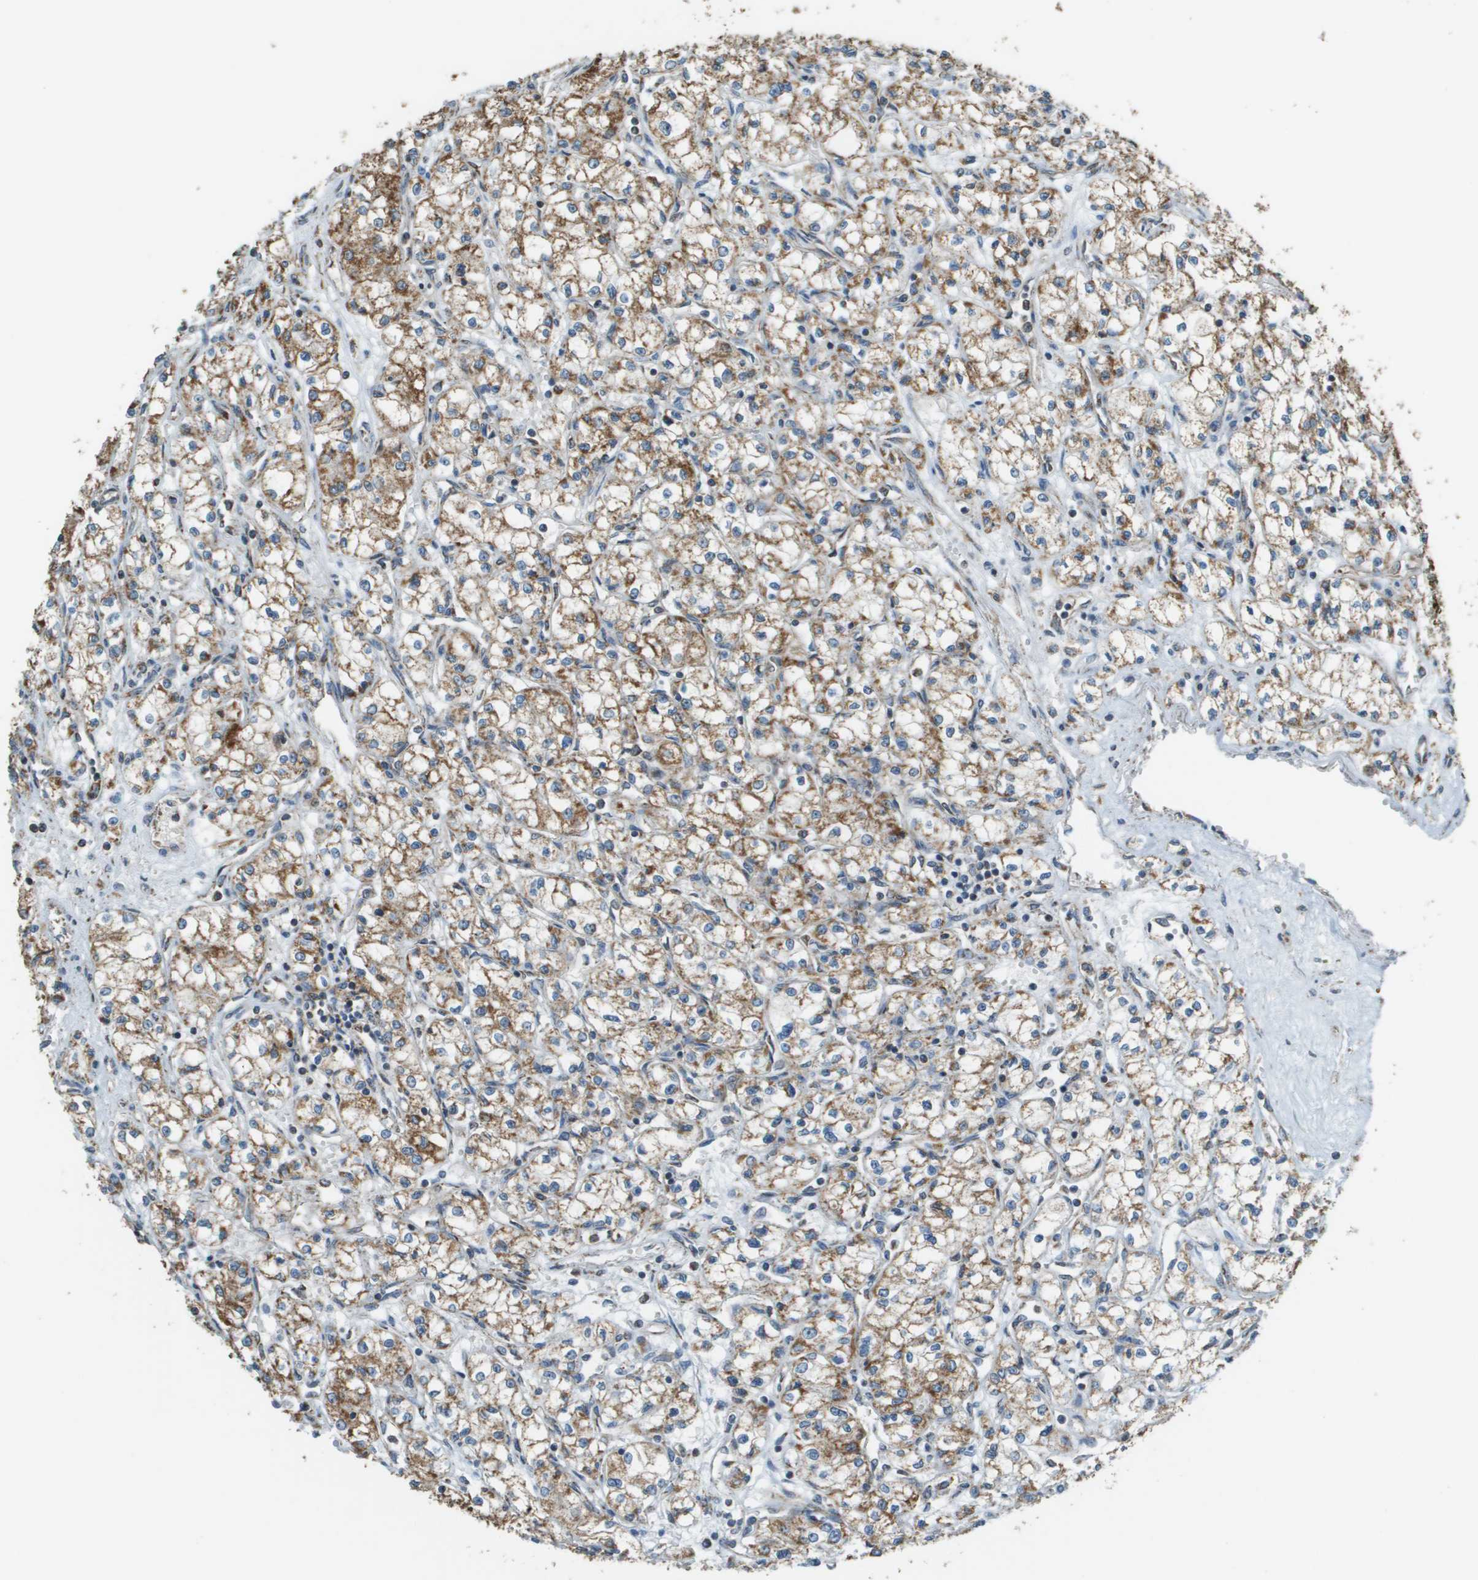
{"staining": {"intensity": "moderate", "quantity": ">75%", "location": "cytoplasmic/membranous"}, "tissue": "renal cancer", "cell_type": "Tumor cells", "image_type": "cancer", "snomed": [{"axis": "morphology", "description": "Normal tissue, NOS"}, {"axis": "morphology", "description": "Adenocarcinoma, NOS"}, {"axis": "topography", "description": "Kidney"}], "caption": "Immunohistochemistry (IHC) (DAB (3,3'-diaminobenzidine)) staining of human renal cancer (adenocarcinoma) shows moderate cytoplasmic/membranous protein positivity in about >75% of tumor cells.", "gene": "FH", "patient": {"sex": "male", "age": 59}}